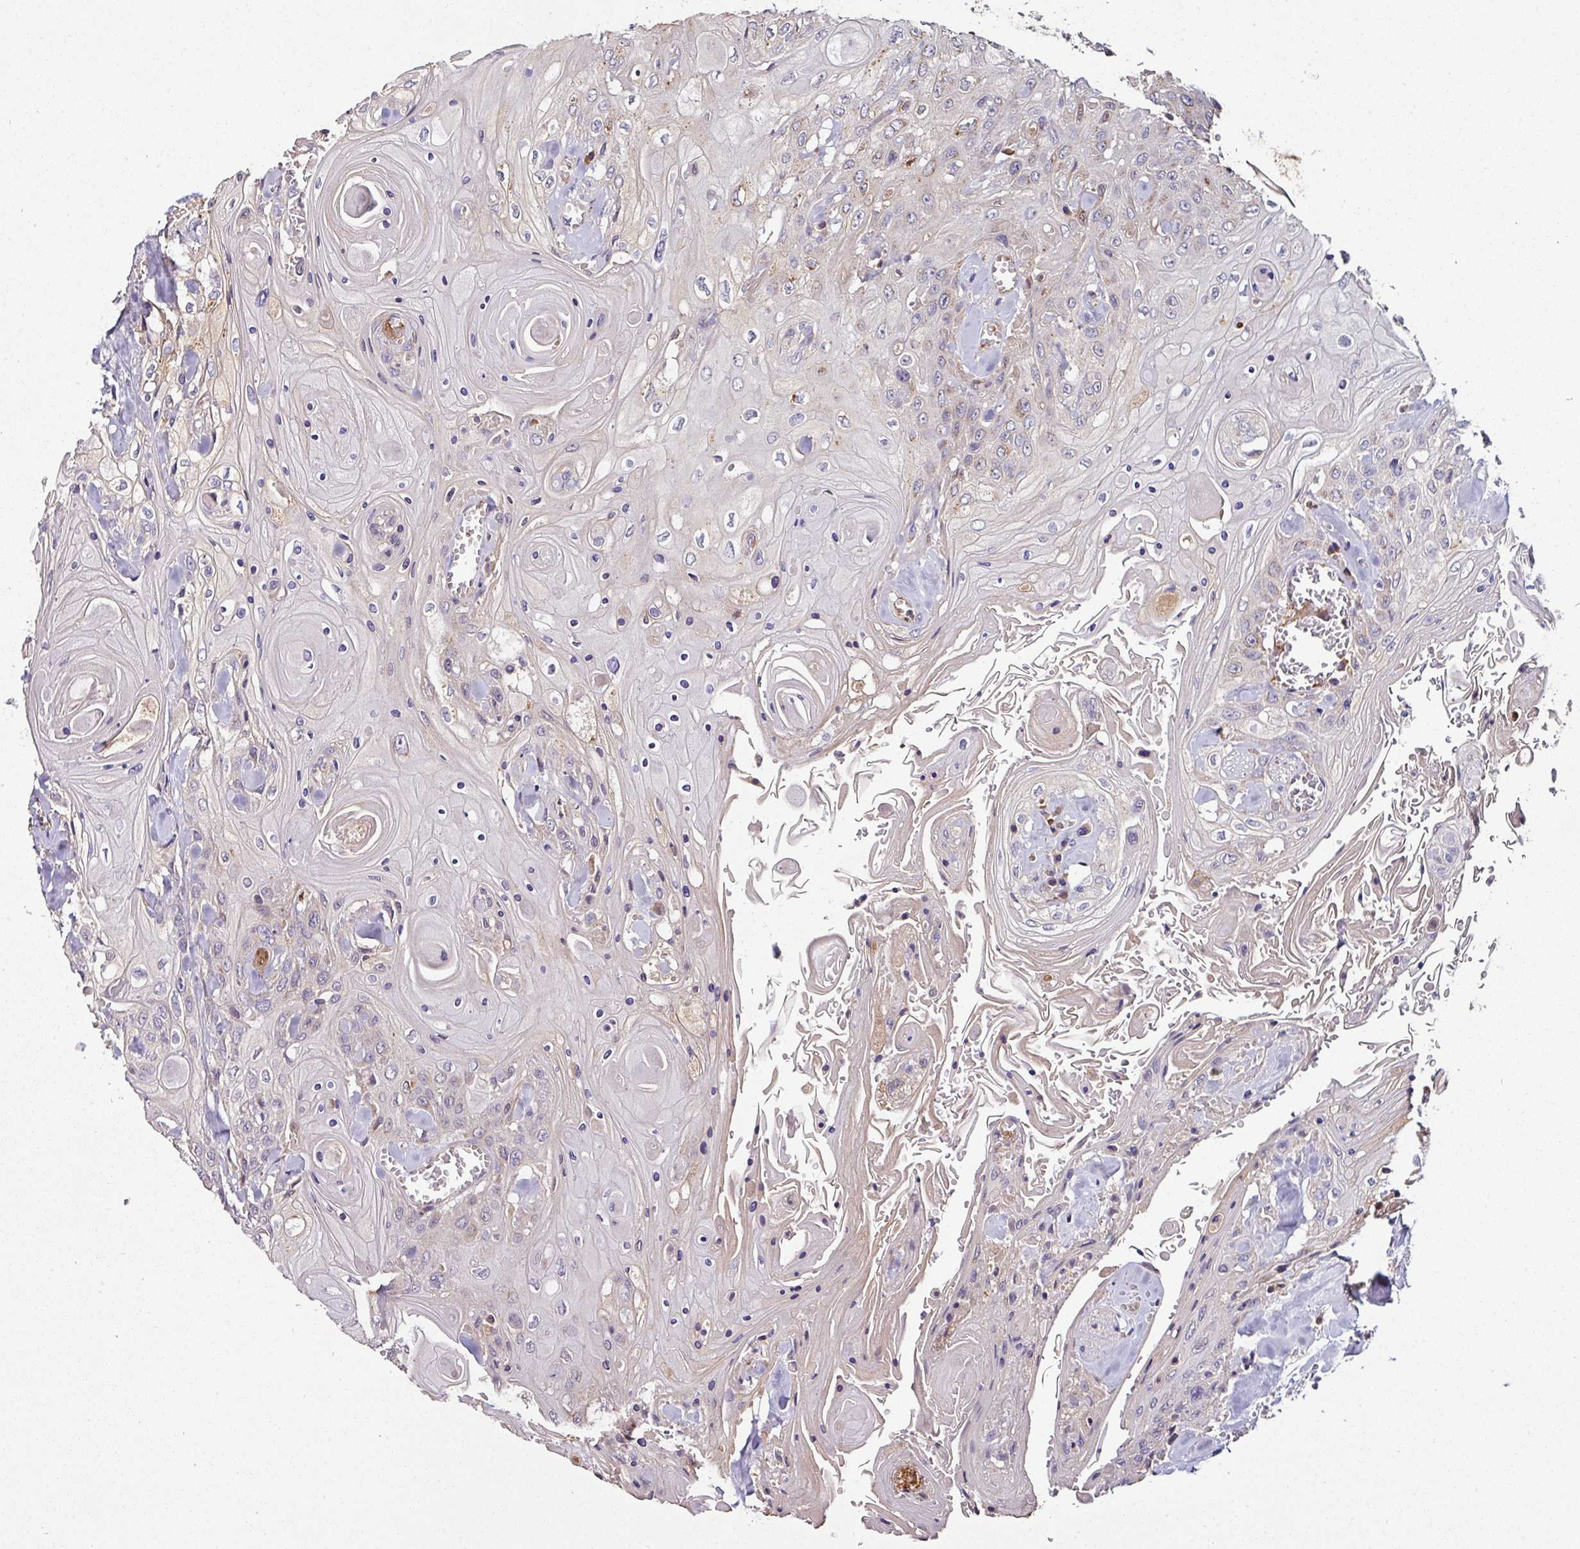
{"staining": {"intensity": "weak", "quantity": "25%-75%", "location": "cytoplasmic/membranous"}, "tissue": "head and neck cancer", "cell_type": "Tumor cells", "image_type": "cancer", "snomed": [{"axis": "morphology", "description": "Squamous cell carcinoma, NOS"}, {"axis": "topography", "description": "Head-Neck"}], "caption": "Protein expression analysis of head and neck cancer reveals weak cytoplasmic/membranous expression in approximately 25%-75% of tumor cells.", "gene": "CPD", "patient": {"sex": "female", "age": 43}}